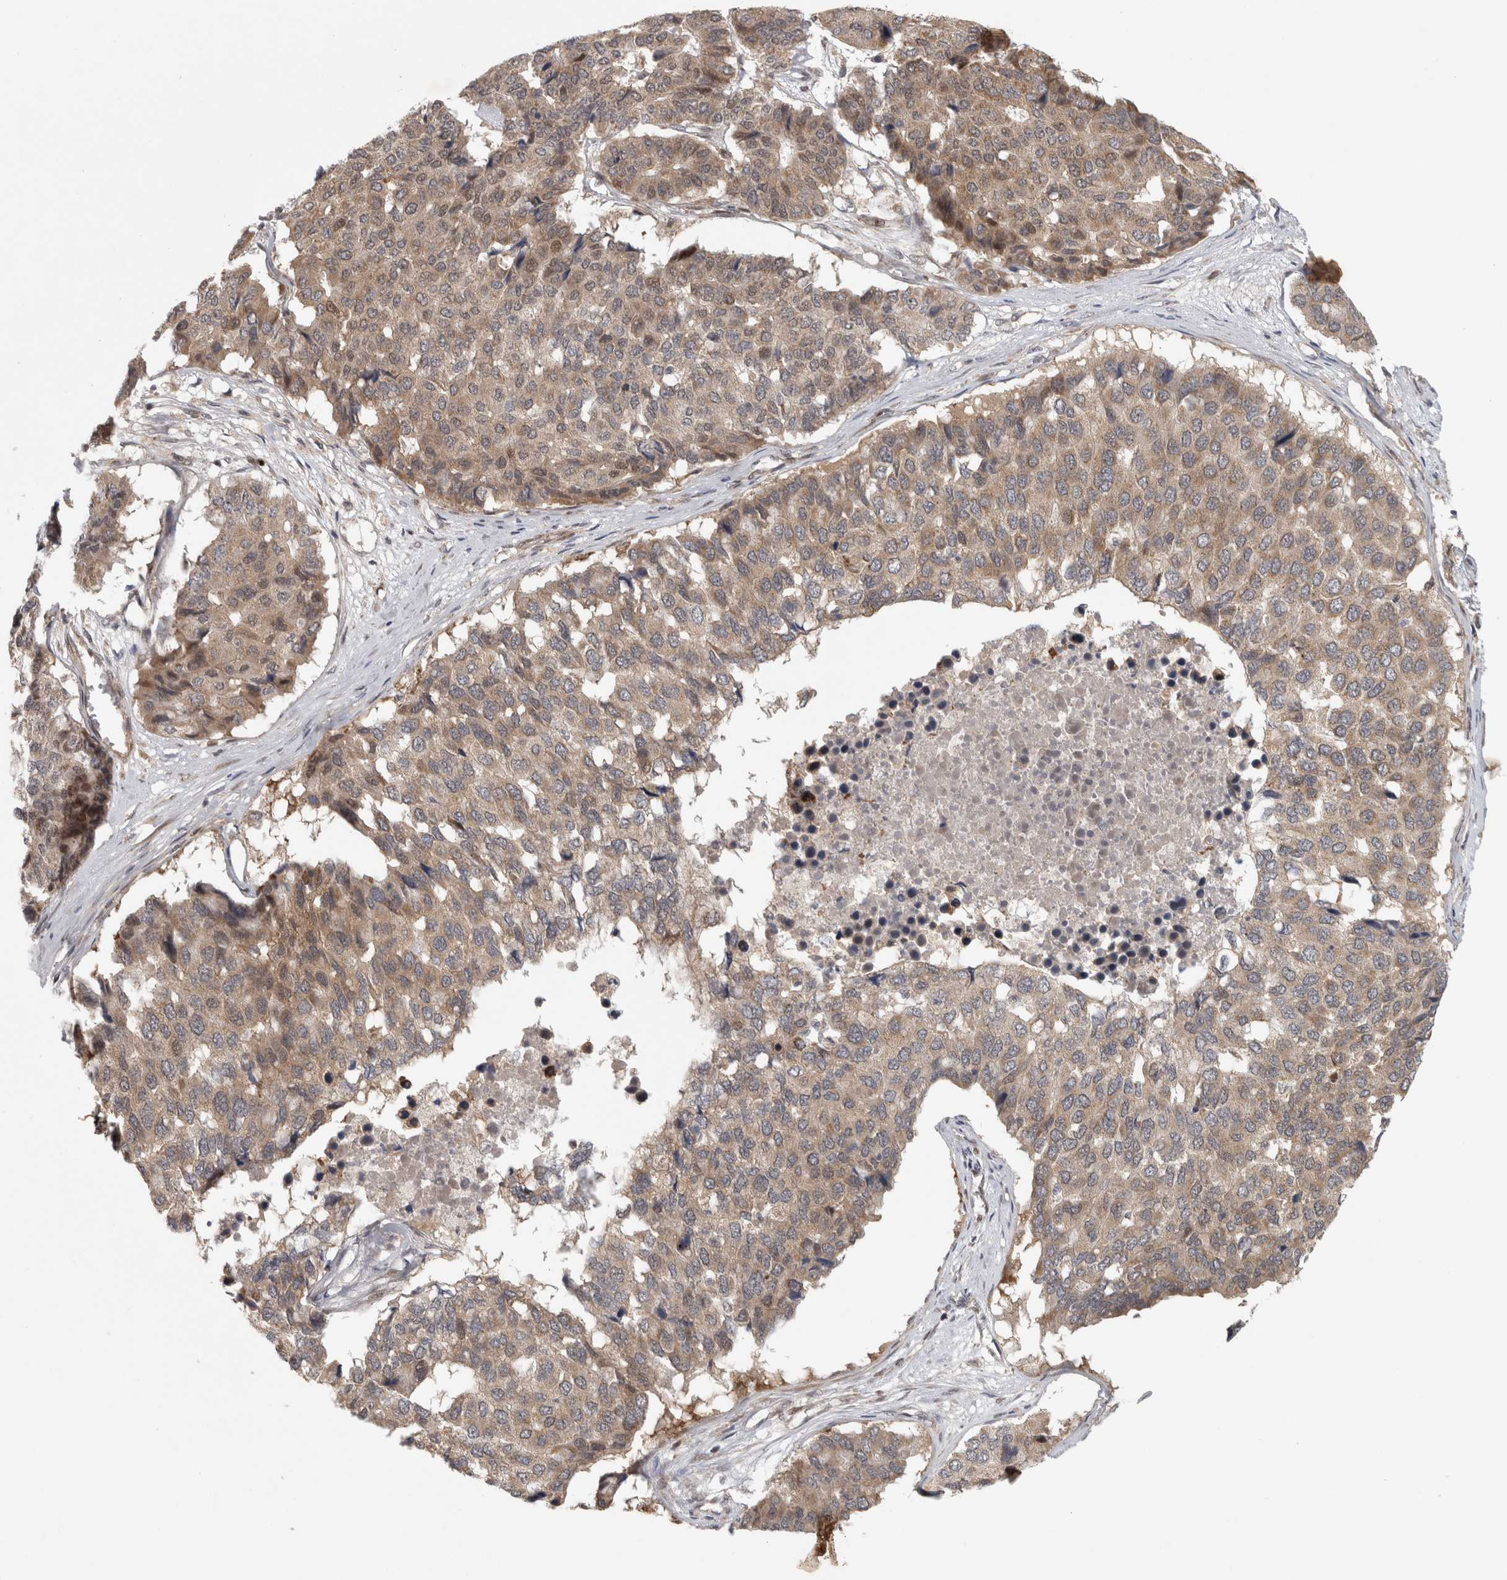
{"staining": {"intensity": "weak", "quantity": ">75%", "location": "cytoplasmic/membranous"}, "tissue": "pancreatic cancer", "cell_type": "Tumor cells", "image_type": "cancer", "snomed": [{"axis": "morphology", "description": "Adenocarcinoma, NOS"}, {"axis": "topography", "description": "Pancreas"}], "caption": "Immunohistochemistry histopathology image of neoplastic tissue: human adenocarcinoma (pancreatic) stained using immunohistochemistry reveals low levels of weak protein expression localized specifically in the cytoplasmic/membranous of tumor cells, appearing as a cytoplasmic/membranous brown color.", "gene": "KDM8", "patient": {"sex": "male", "age": 50}}